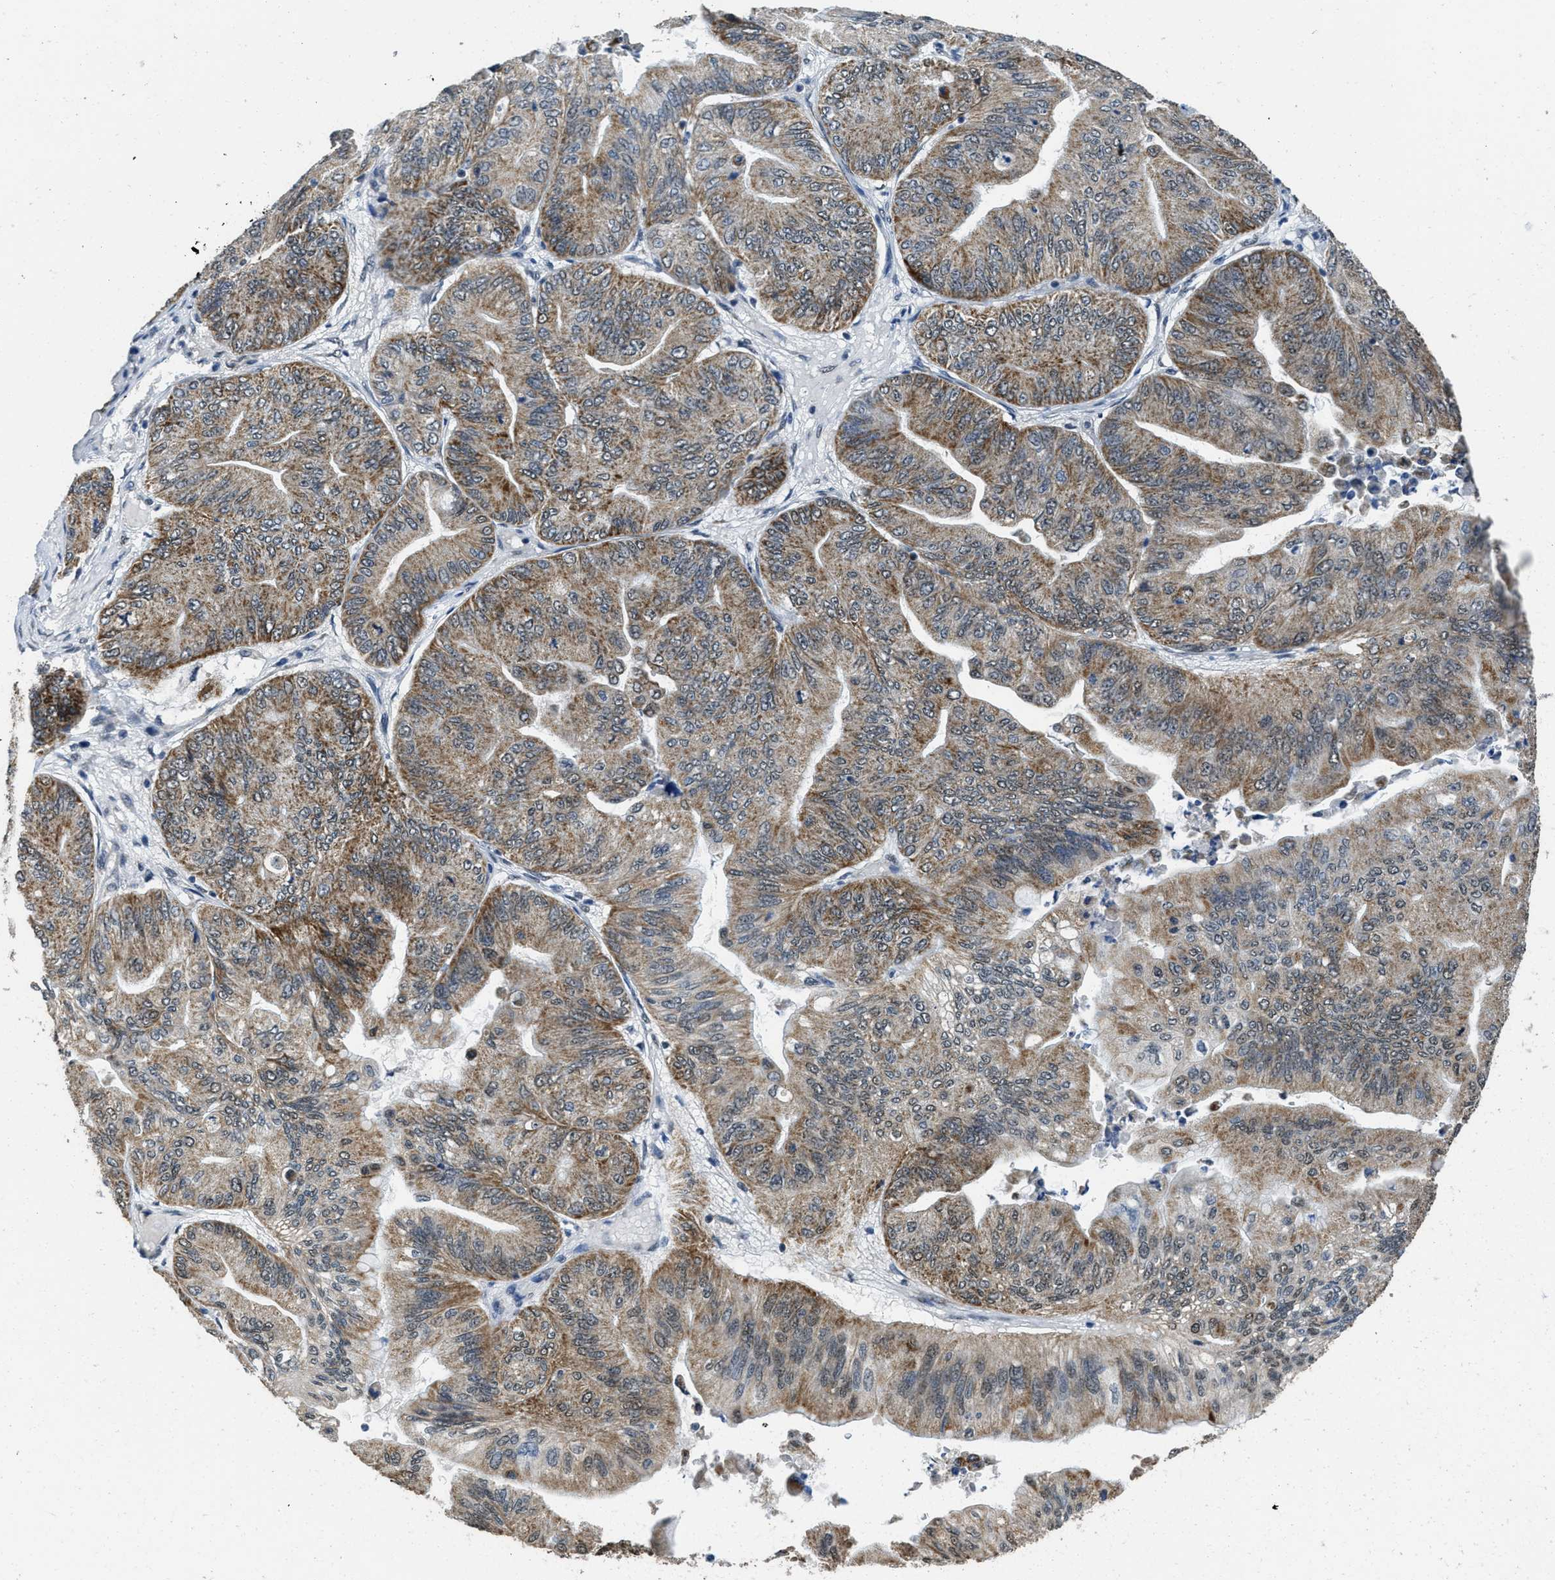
{"staining": {"intensity": "moderate", "quantity": ">75%", "location": "cytoplasmic/membranous"}, "tissue": "ovarian cancer", "cell_type": "Tumor cells", "image_type": "cancer", "snomed": [{"axis": "morphology", "description": "Cystadenocarcinoma, mucinous, NOS"}, {"axis": "topography", "description": "Ovary"}], "caption": "Protein expression analysis of human ovarian cancer (mucinous cystadenocarcinoma) reveals moderate cytoplasmic/membranous expression in approximately >75% of tumor cells.", "gene": "TOMM70", "patient": {"sex": "female", "age": 61}}